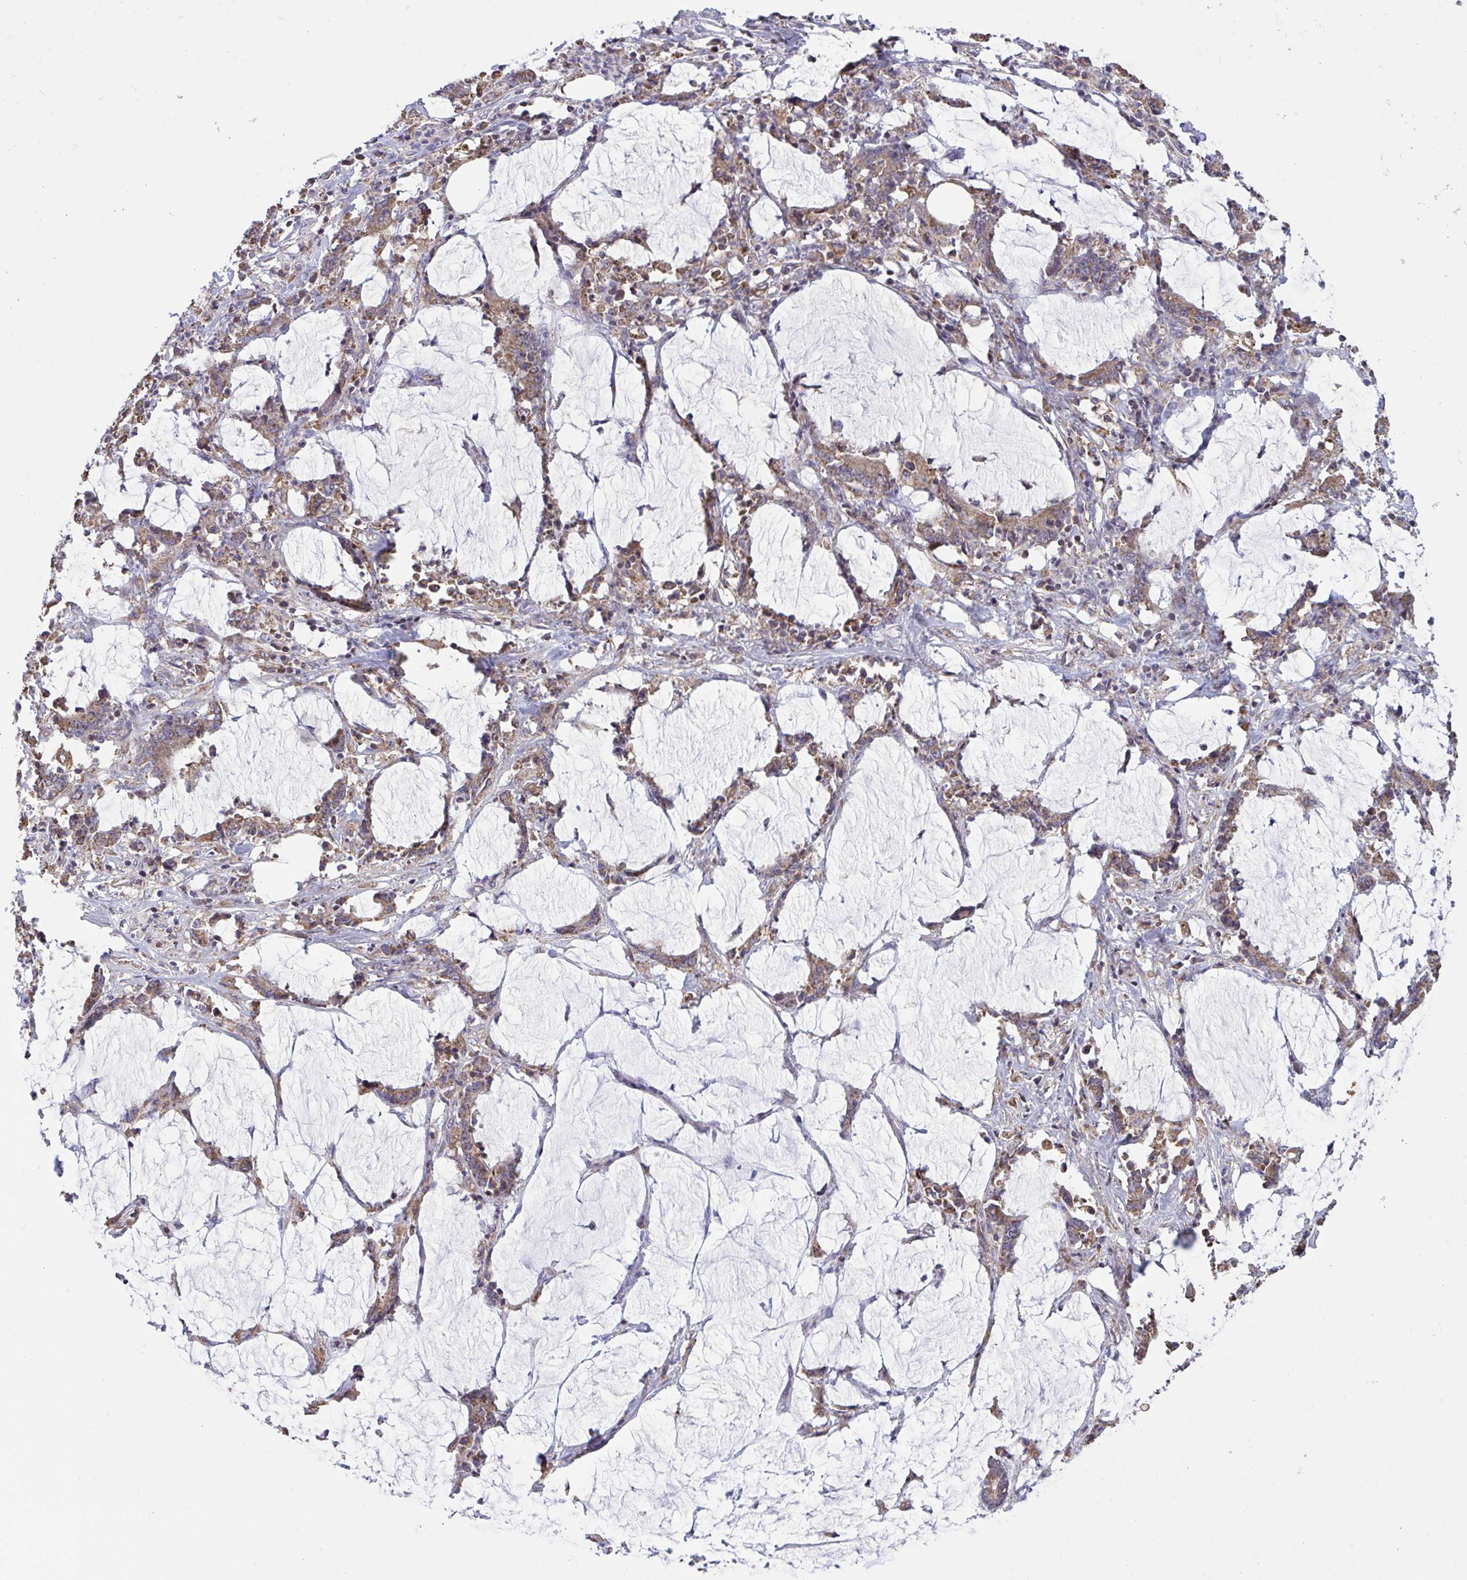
{"staining": {"intensity": "weak", "quantity": ">75%", "location": "cytoplasmic/membranous"}, "tissue": "stomach cancer", "cell_type": "Tumor cells", "image_type": "cancer", "snomed": [{"axis": "morphology", "description": "Adenocarcinoma, NOS"}, {"axis": "topography", "description": "Stomach, upper"}], "caption": "Tumor cells display low levels of weak cytoplasmic/membranous expression in approximately >75% of cells in stomach adenocarcinoma.", "gene": "PPM1H", "patient": {"sex": "male", "age": 68}}